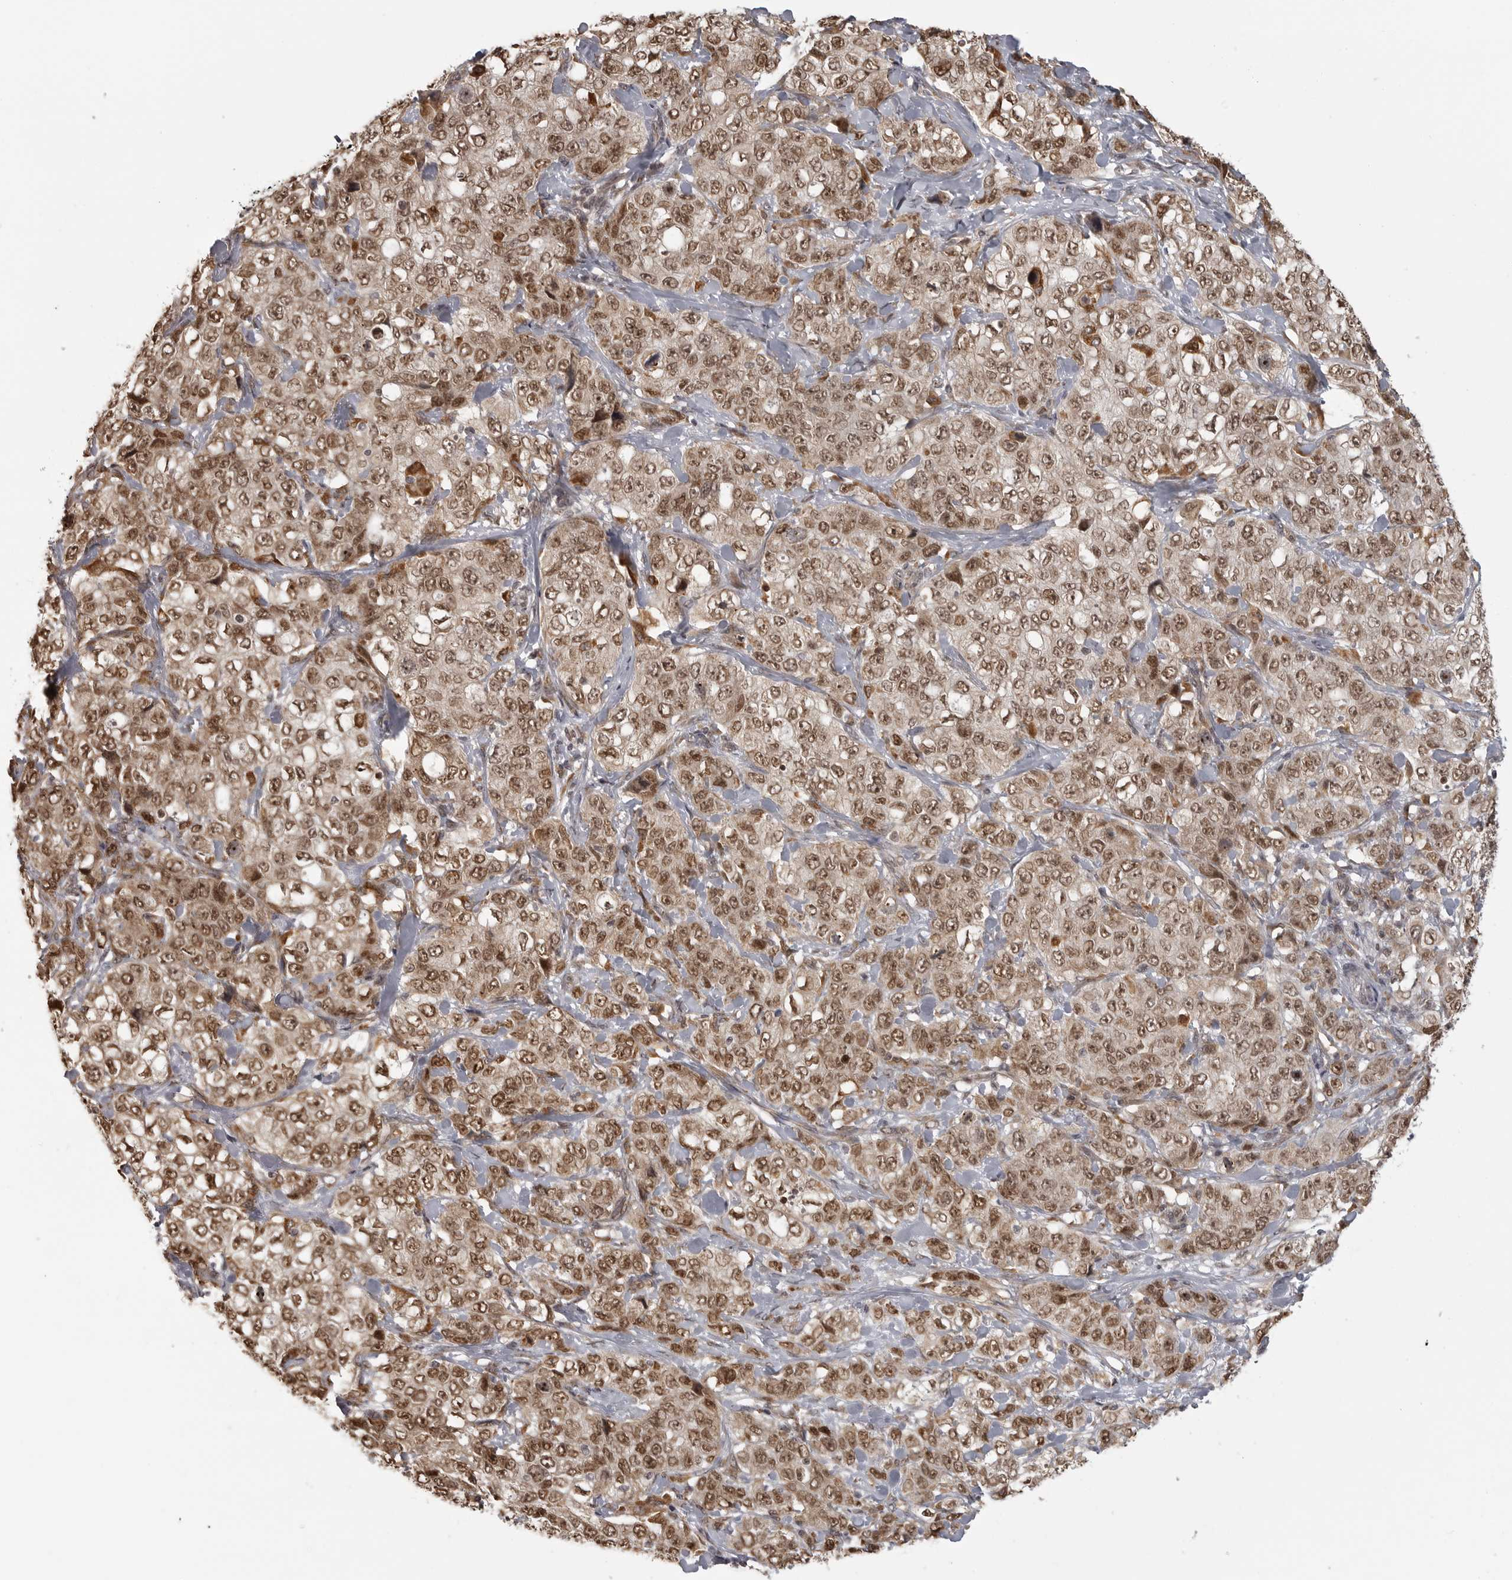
{"staining": {"intensity": "moderate", "quantity": ">75%", "location": "nuclear"}, "tissue": "stomach cancer", "cell_type": "Tumor cells", "image_type": "cancer", "snomed": [{"axis": "morphology", "description": "Adenocarcinoma, NOS"}, {"axis": "topography", "description": "Stomach"}], "caption": "Immunohistochemistry micrograph of neoplastic tissue: stomach adenocarcinoma stained using IHC shows medium levels of moderate protein expression localized specifically in the nuclear of tumor cells, appearing as a nuclear brown color.", "gene": "ISG20L2", "patient": {"sex": "male", "age": 48}}